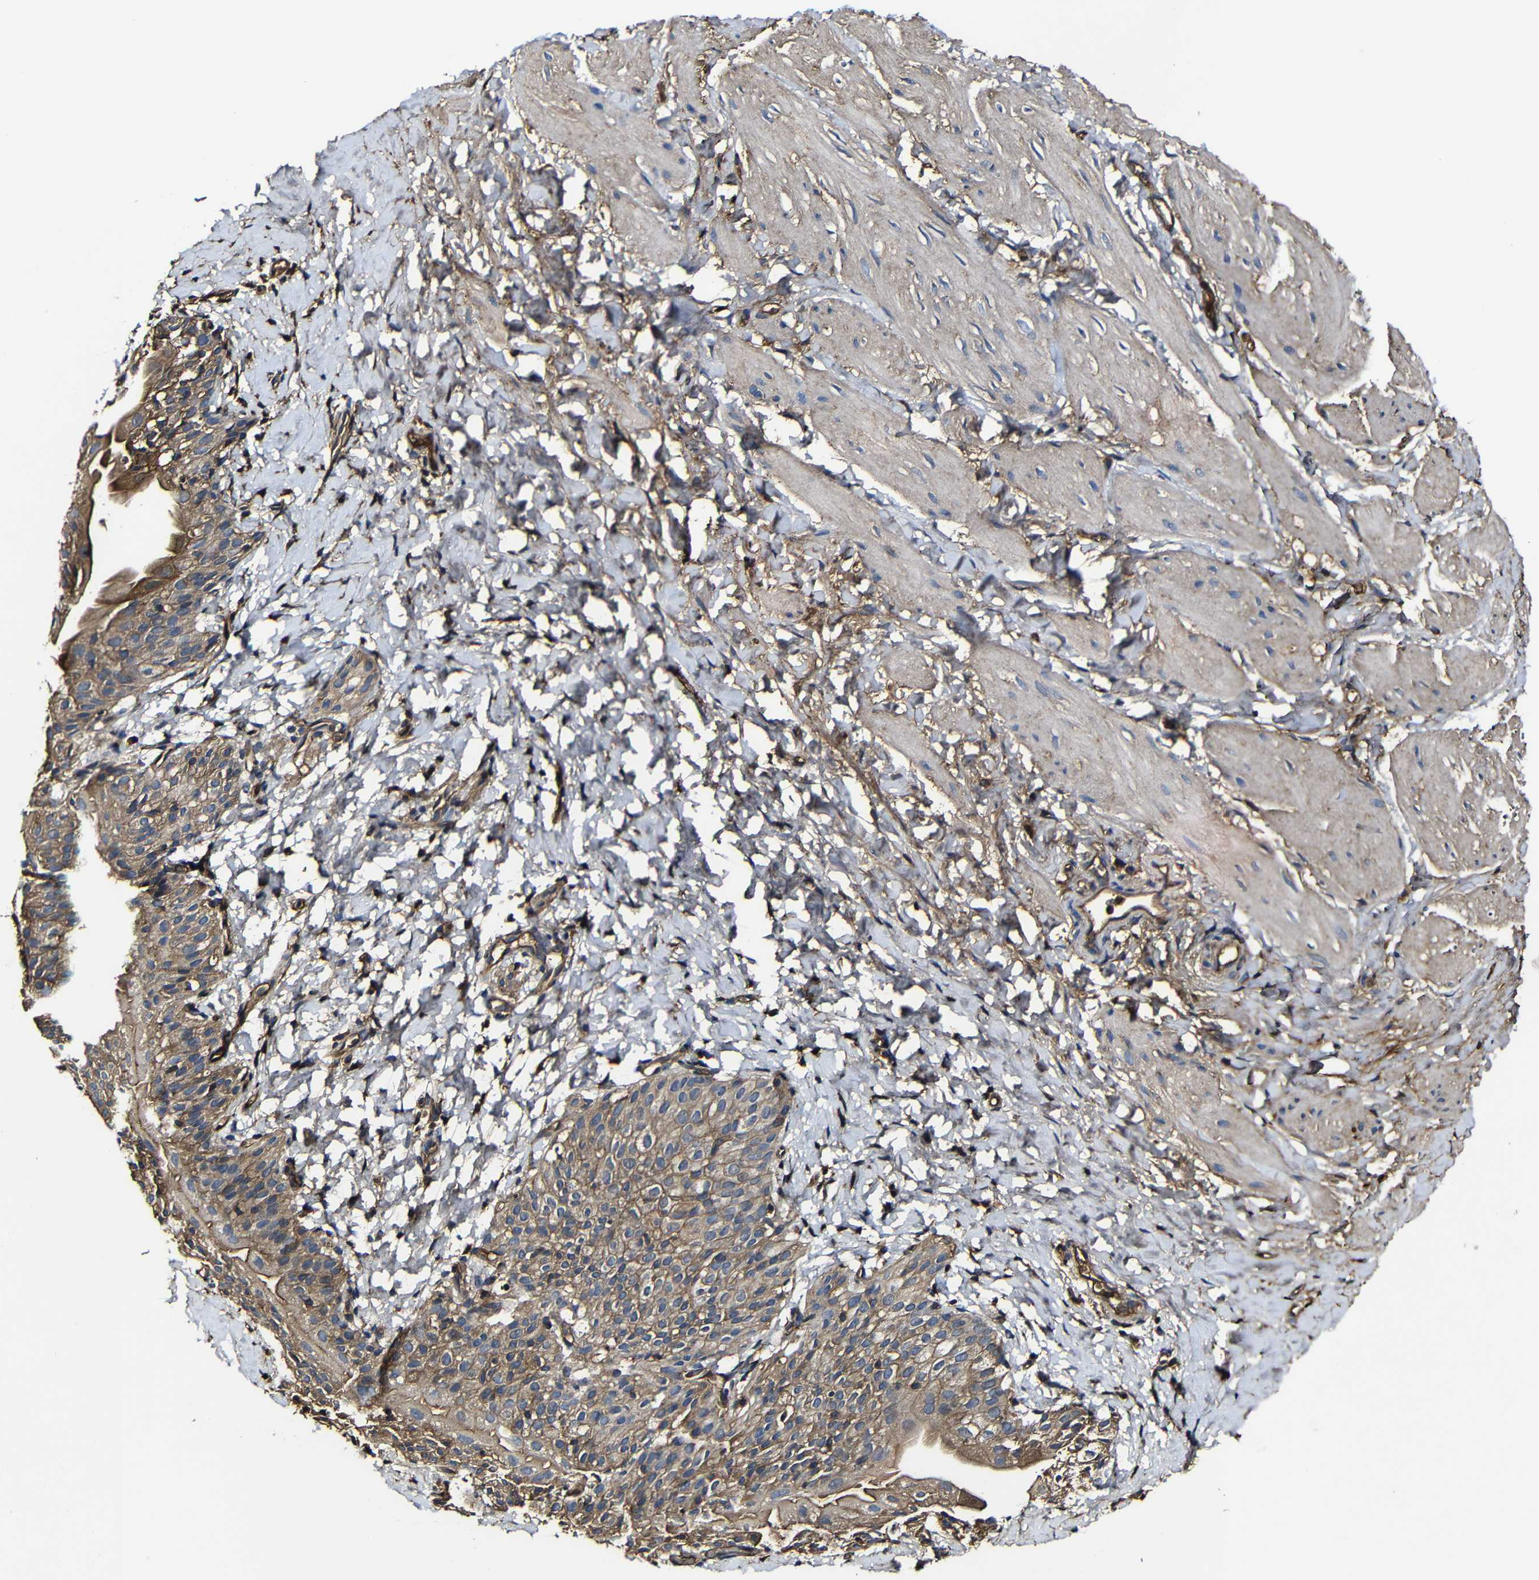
{"staining": {"intensity": "moderate", "quantity": ">75%", "location": "cytoplasmic/membranous"}, "tissue": "smooth muscle", "cell_type": "Smooth muscle cells", "image_type": "normal", "snomed": [{"axis": "morphology", "description": "Normal tissue, NOS"}, {"axis": "topography", "description": "Smooth muscle"}], "caption": "Smooth muscle stained with DAB immunohistochemistry (IHC) shows medium levels of moderate cytoplasmic/membranous expression in approximately >75% of smooth muscle cells. (Brightfield microscopy of DAB IHC at high magnification).", "gene": "MSN", "patient": {"sex": "male", "age": 16}}